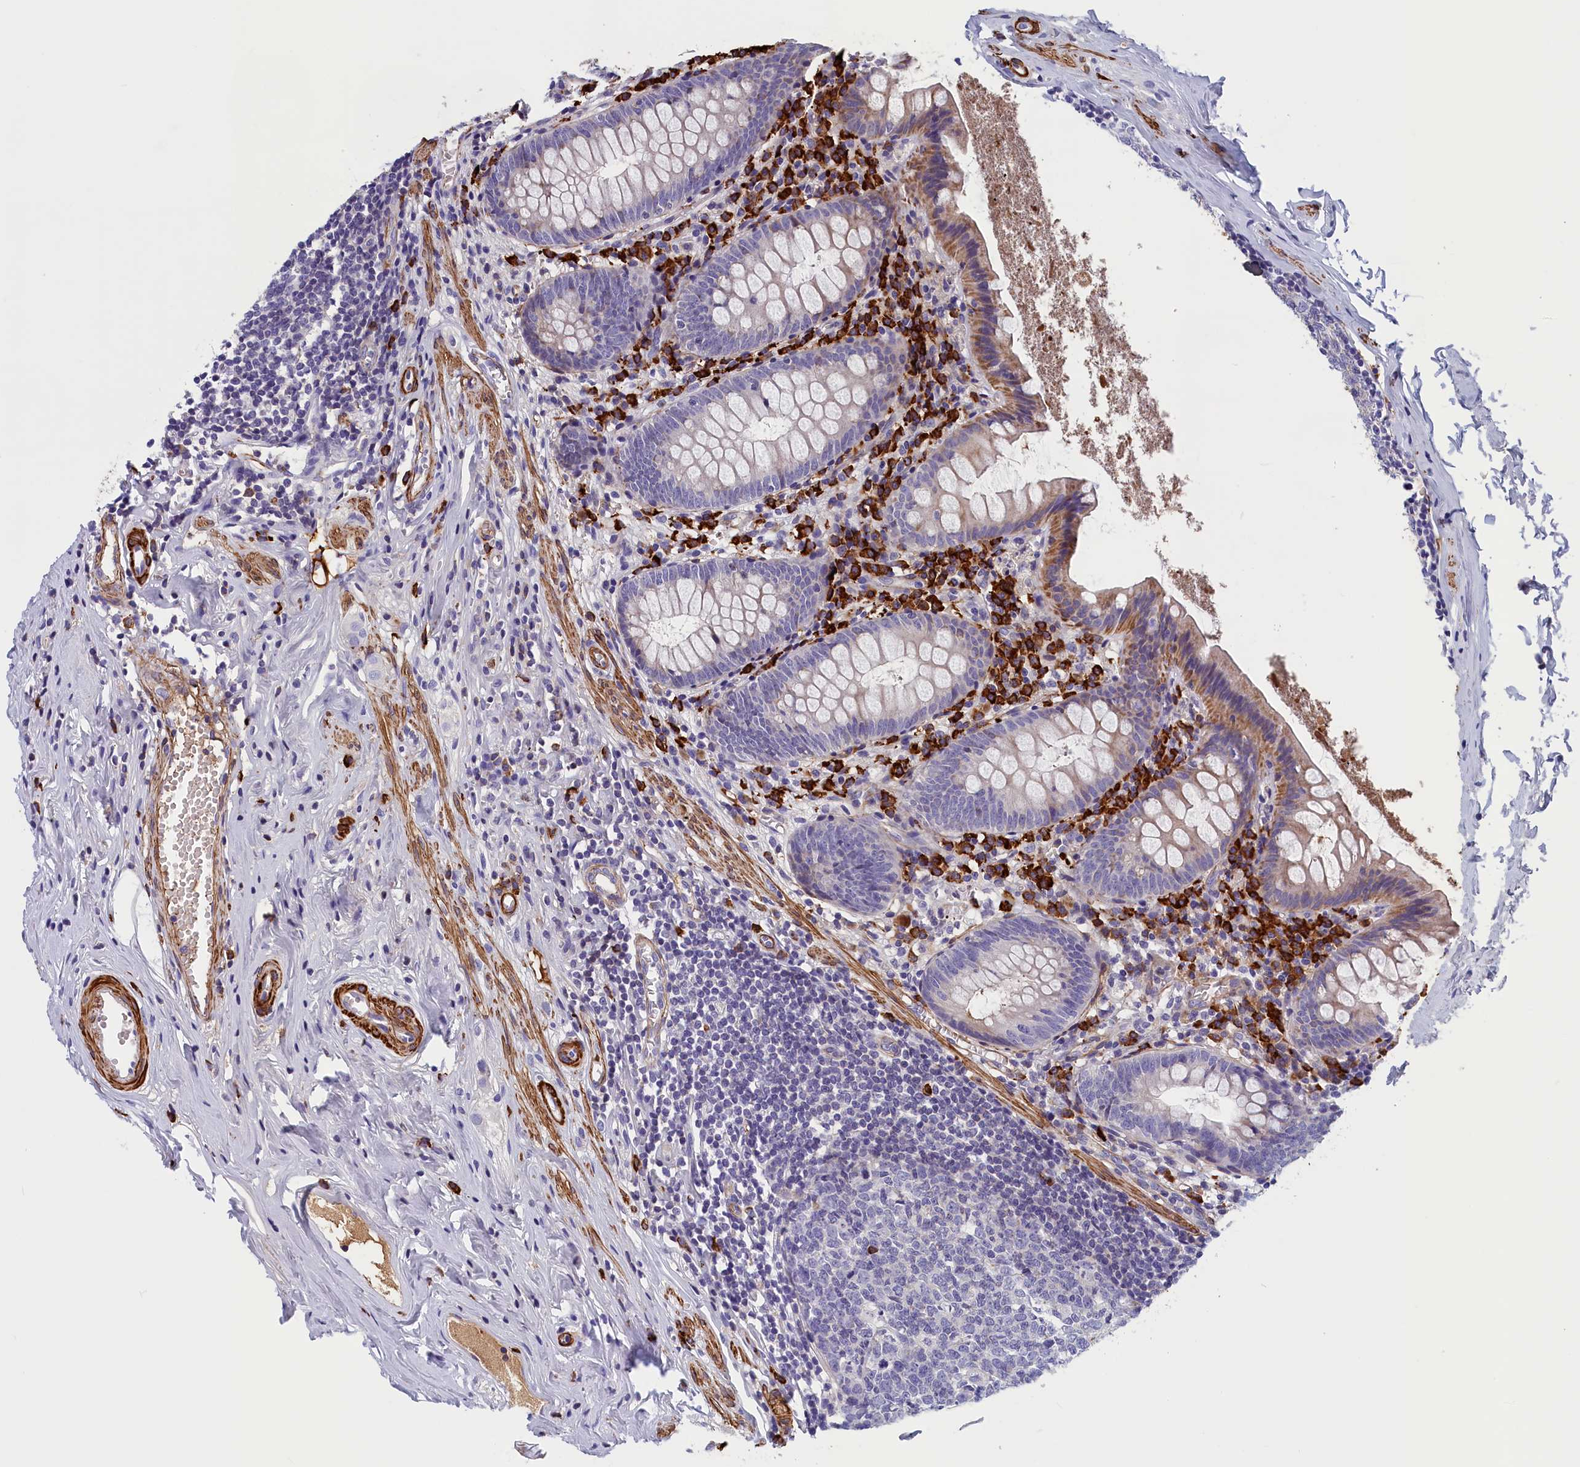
{"staining": {"intensity": "moderate", "quantity": "<25%", "location": "cytoplasmic/membranous"}, "tissue": "appendix", "cell_type": "Glandular cells", "image_type": "normal", "snomed": [{"axis": "morphology", "description": "Normal tissue, NOS"}, {"axis": "topography", "description": "Appendix"}], "caption": "The image exhibits immunohistochemical staining of unremarkable appendix. There is moderate cytoplasmic/membranous staining is seen in about <25% of glandular cells.", "gene": "BCL2L13", "patient": {"sex": "female", "age": 51}}